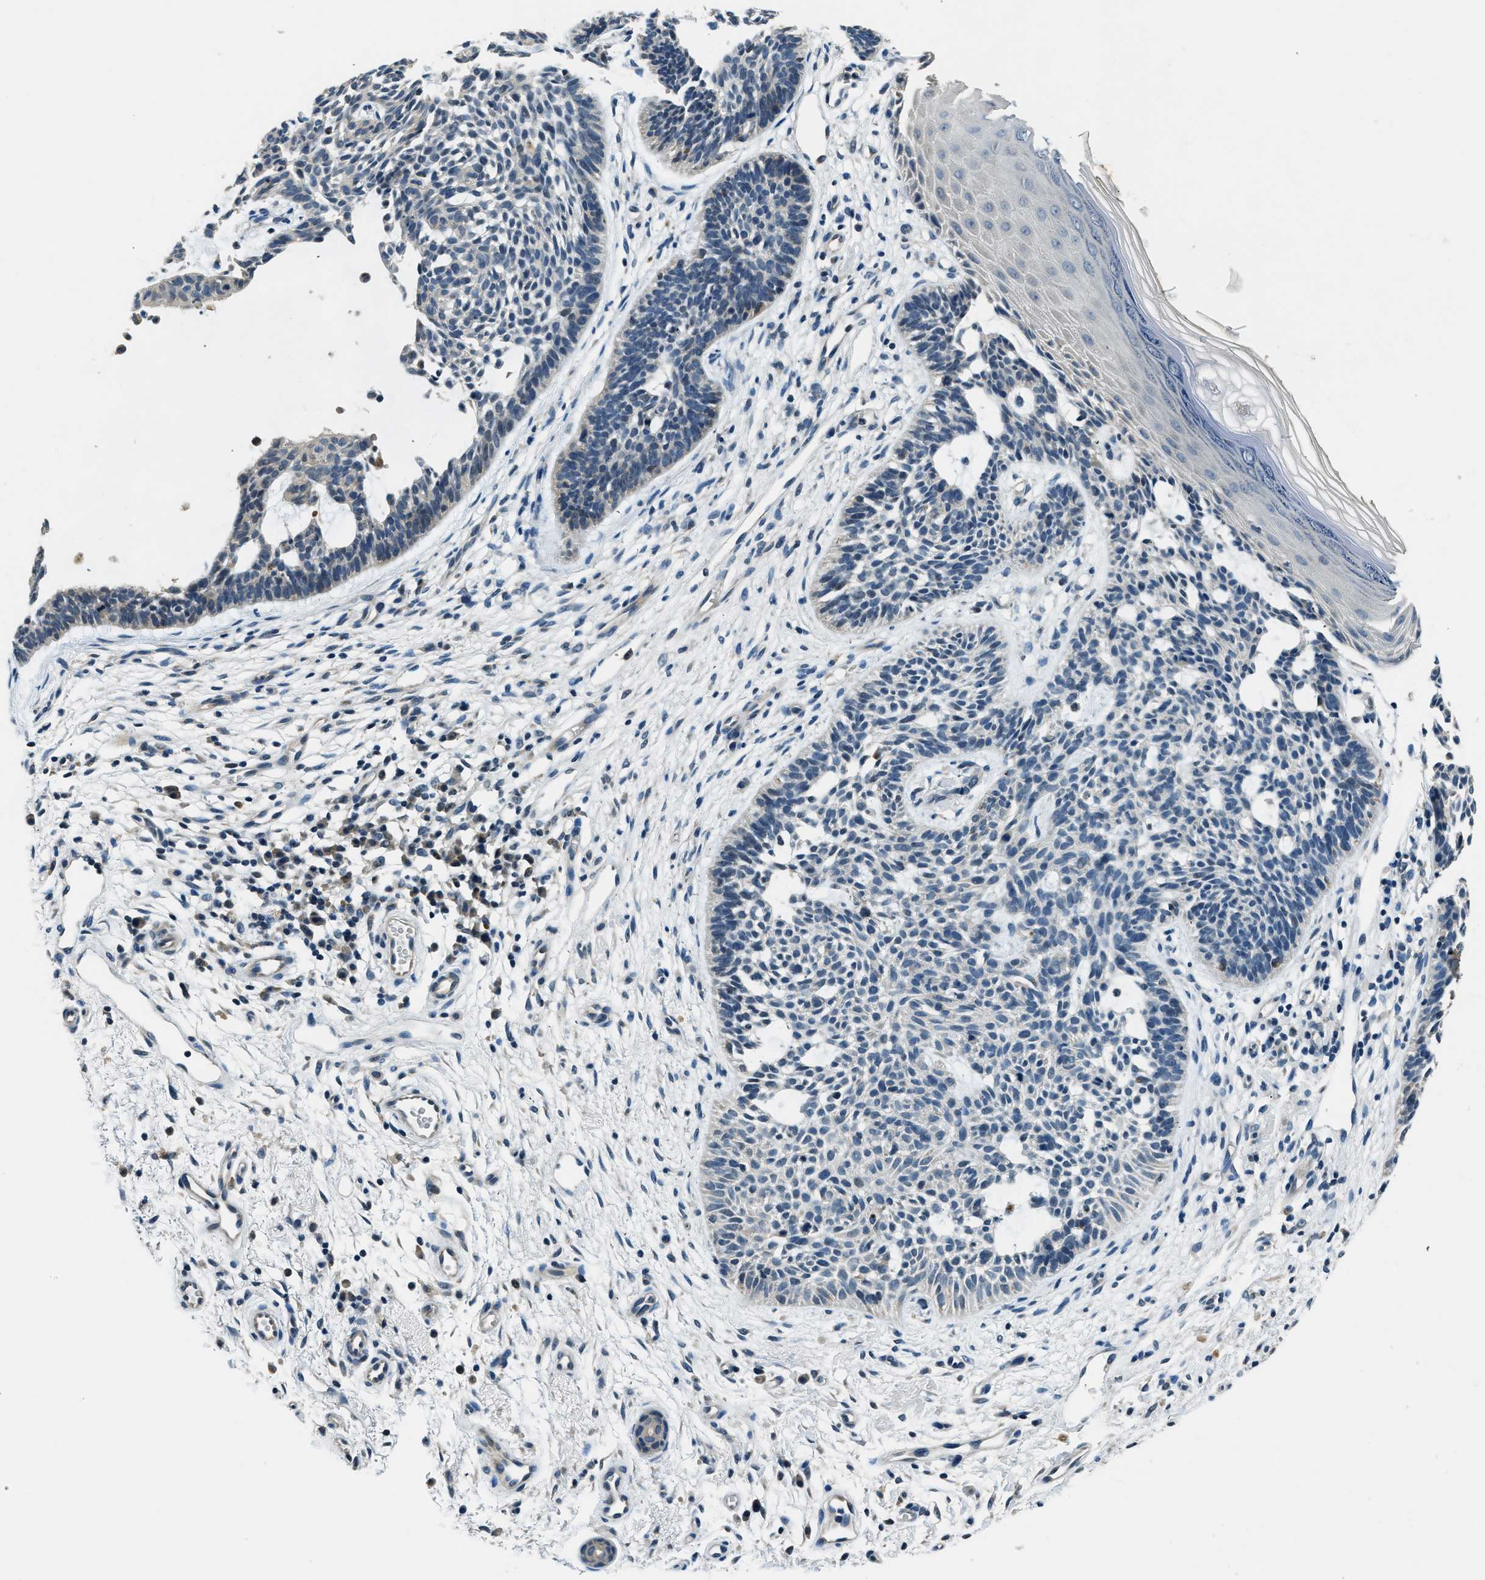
{"staining": {"intensity": "negative", "quantity": "none", "location": "none"}, "tissue": "skin cancer", "cell_type": "Tumor cells", "image_type": "cancer", "snomed": [{"axis": "morphology", "description": "Normal tissue, NOS"}, {"axis": "morphology", "description": "Basal cell carcinoma"}, {"axis": "topography", "description": "Skin"}], "caption": "An immunohistochemistry photomicrograph of skin cancer (basal cell carcinoma) is shown. There is no staining in tumor cells of skin cancer (basal cell carcinoma).", "gene": "NME8", "patient": {"sex": "female", "age": 69}}